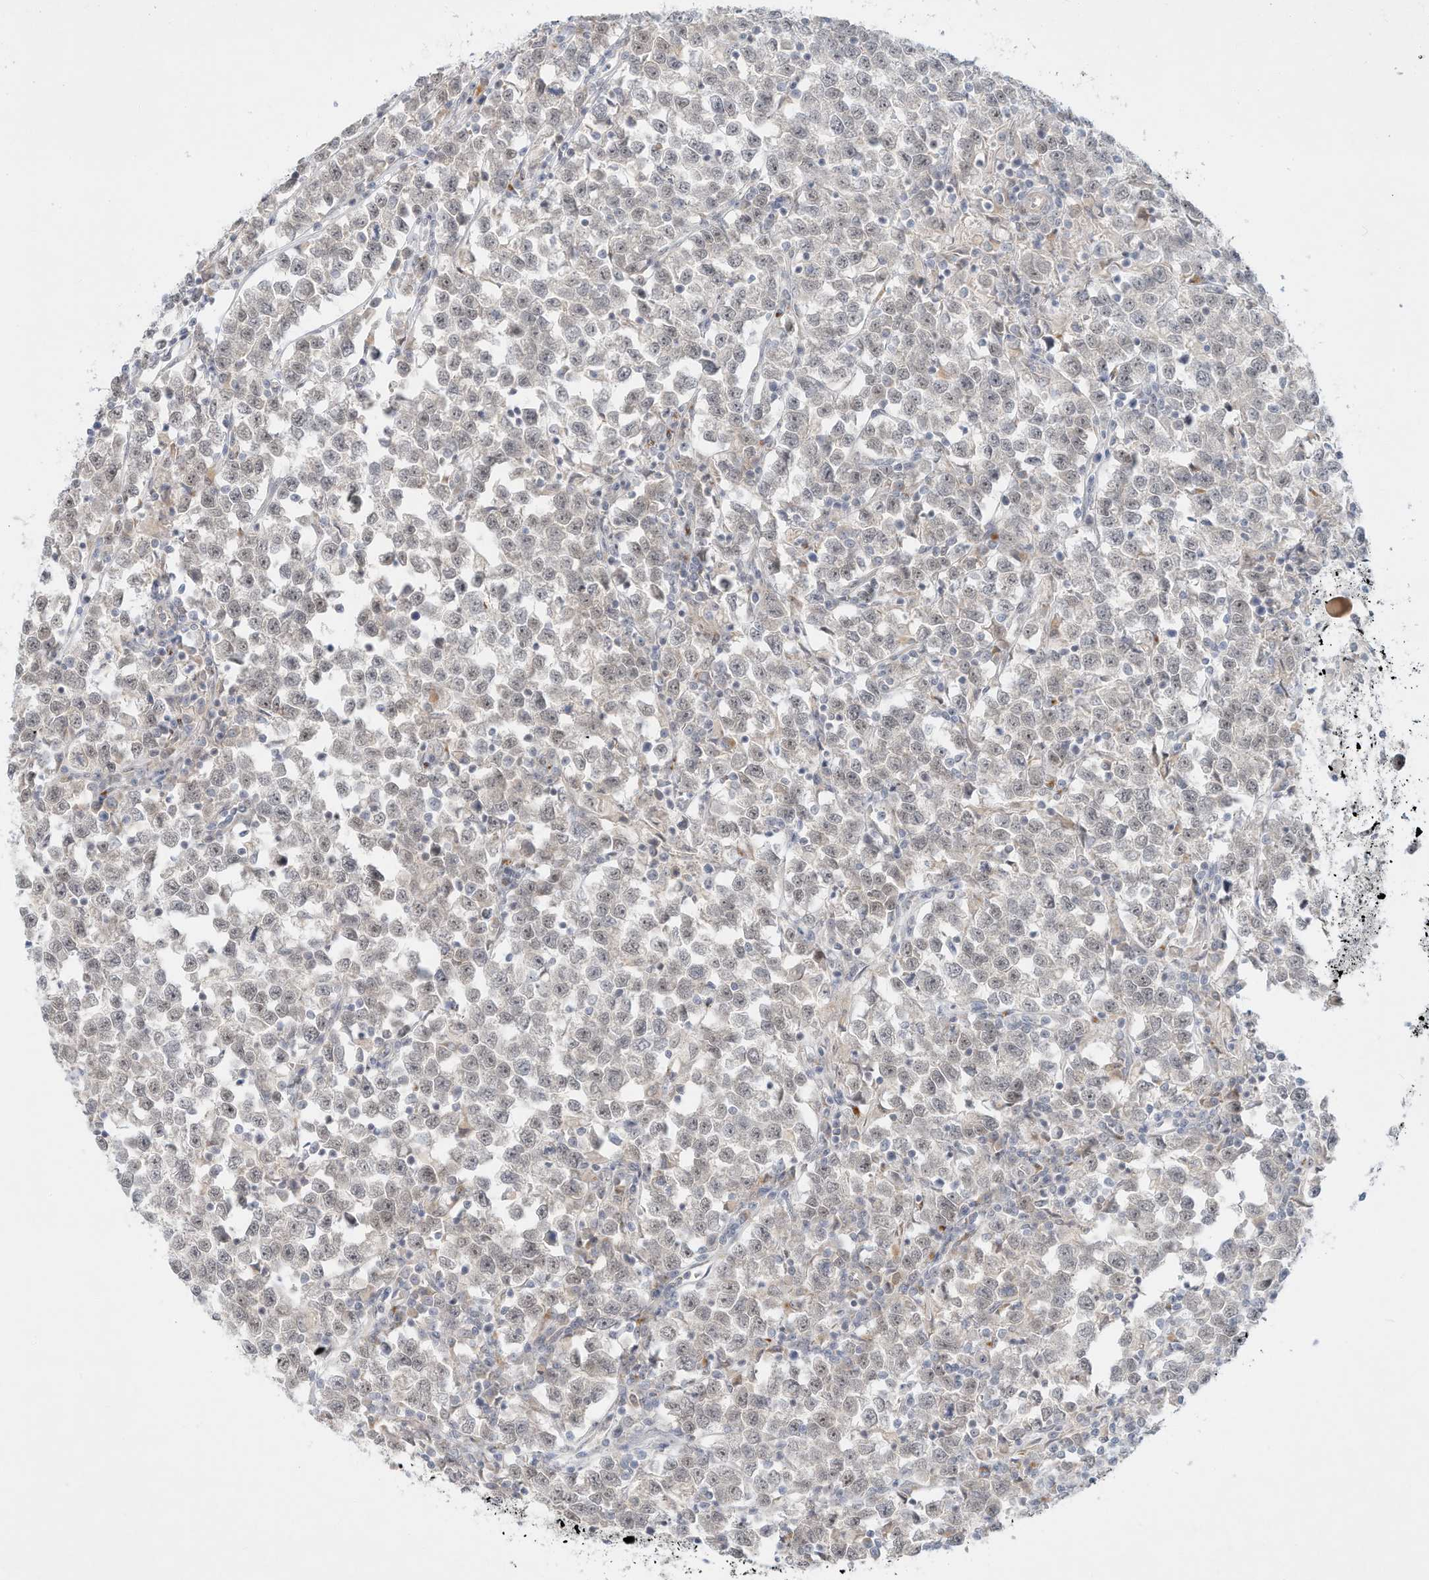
{"staining": {"intensity": "negative", "quantity": "none", "location": "none"}, "tissue": "testis cancer", "cell_type": "Tumor cells", "image_type": "cancer", "snomed": [{"axis": "morphology", "description": "Normal tissue, NOS"}, {"axis": "morphology", "description": "Seminoma, NOS"}, {"axis": "topography", "description": "Testis"}], "caption": "This is an immunohistochemistry histopathology image of testis seminoma. There is no positivity in tumor cells.", "gene": "PAK6", "patient": {"sex": "male", "age": 43}}